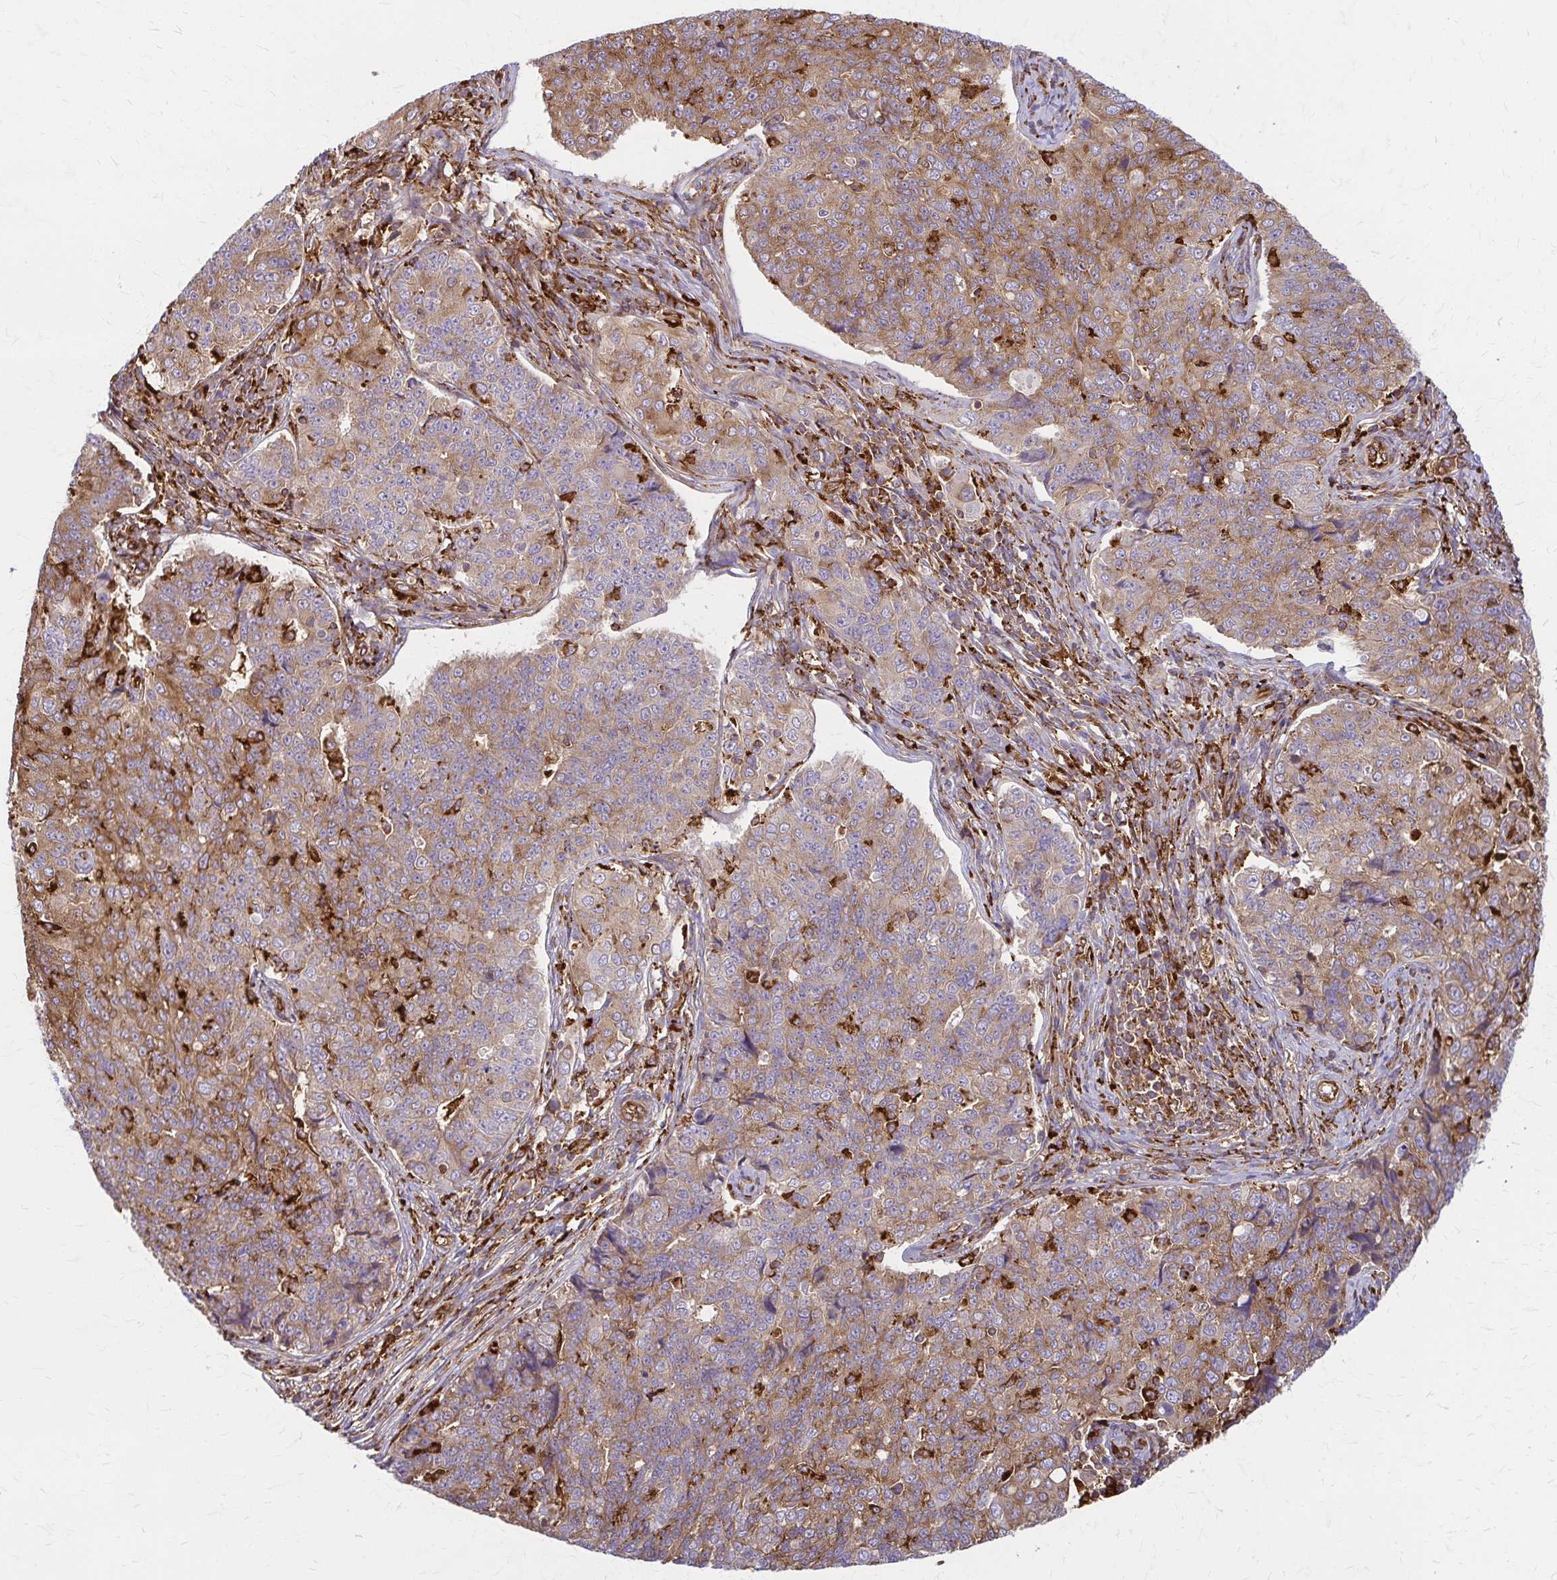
{"staining": {"intensity": "moderate", "quantity": "25%-75%", "location": "cytoplasmic/membranous"}, "tissue": "endometrial cancer", "cell_type": "Tumor cells", "image_type": "cancer", "snomed": [{"axis": "morphology", "description": "Adenocarcinoma, NOS"}, {"axis": "topography", "description": "Endometrium"}], "caption": "Immunohistochemistry (DAB (3,3'-diaminobenzidine)) staining of endometrial cancer demonstrates moderate cytoplasmic/membranous protein positivity in about 25%-75% of tumor cells.", "gene": "WASF2", "patient": {"sex": "female", "age": 43}}